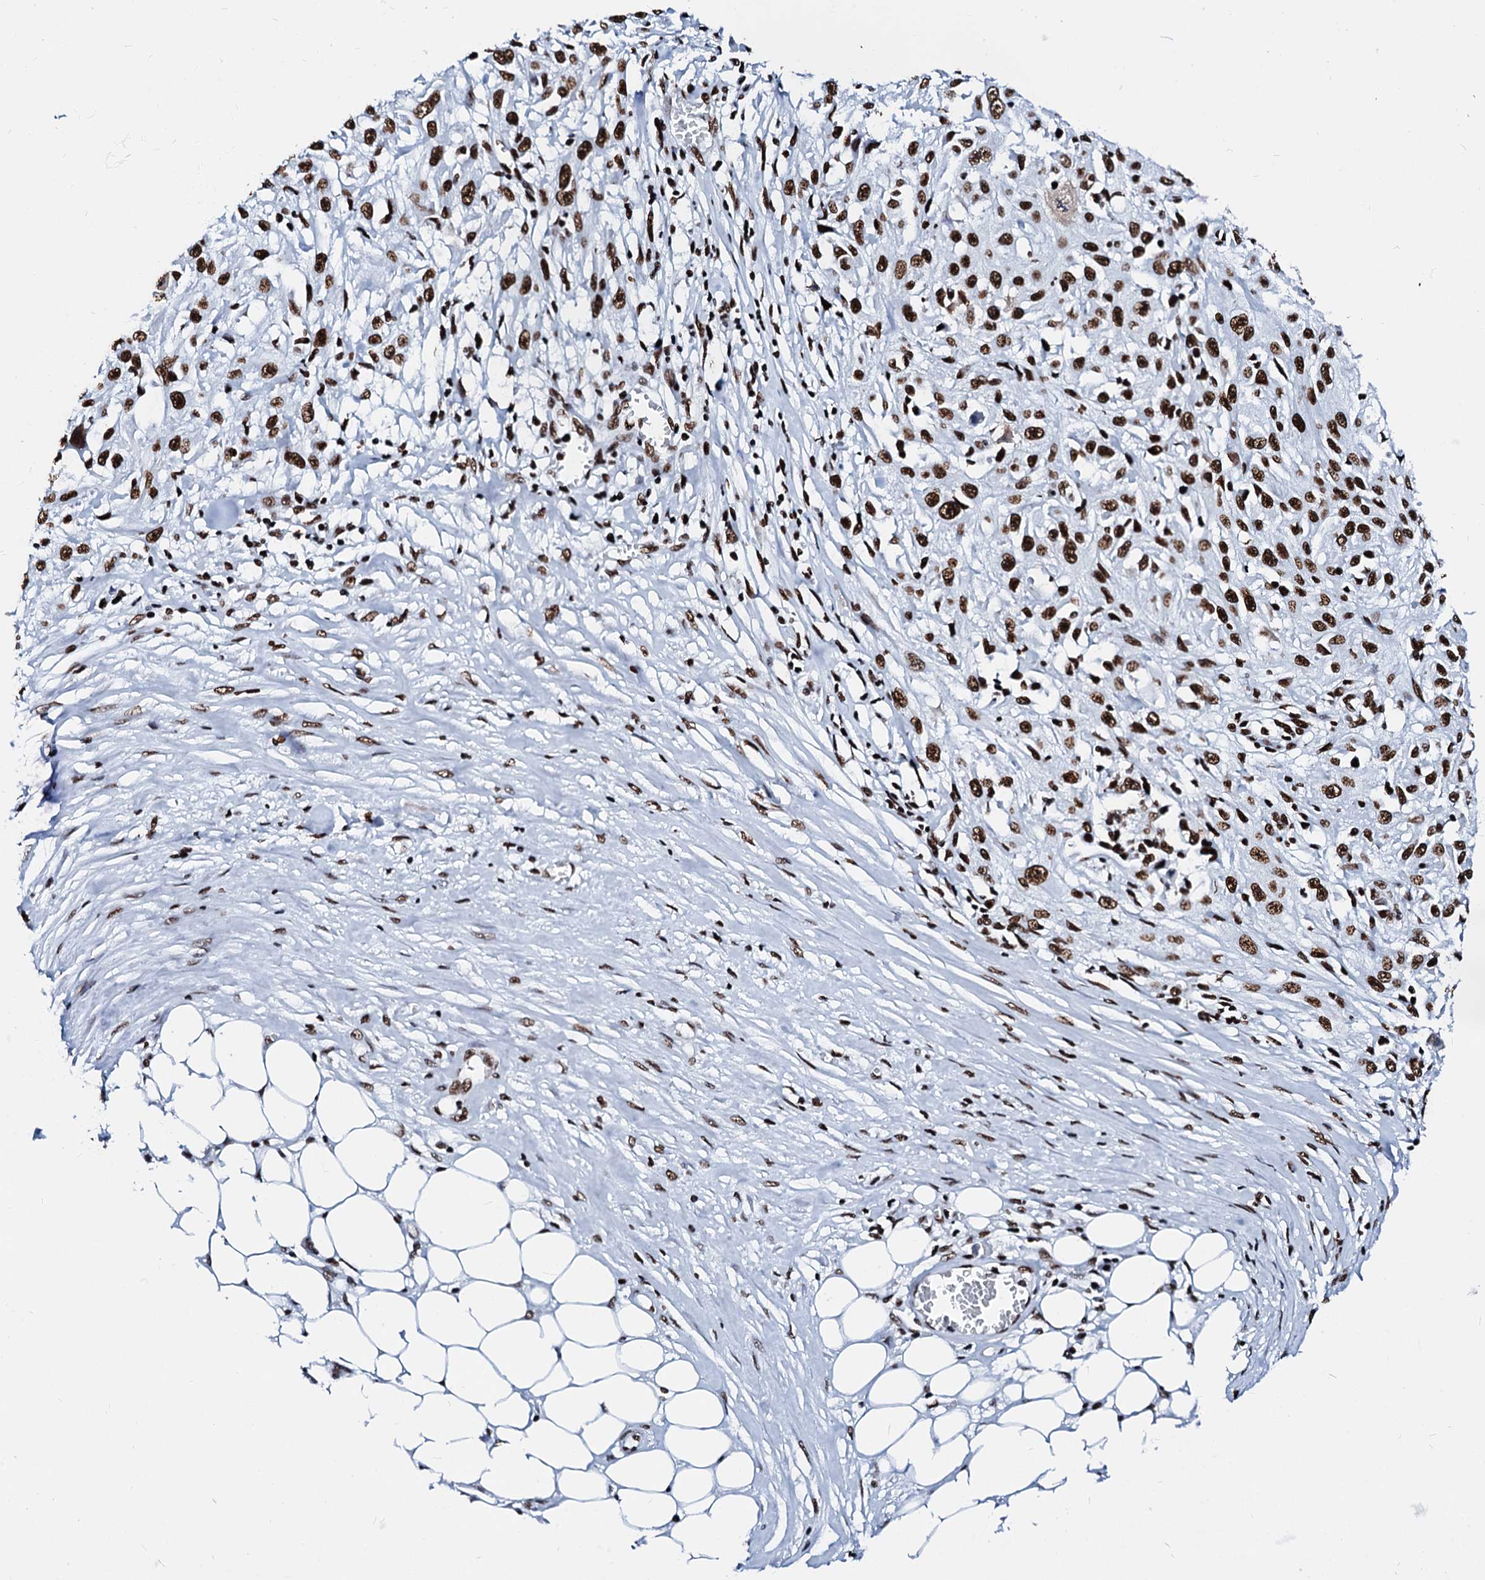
{"staining": {"intensity": "strong", "quantity": ">75%", "location": "nuclear"}, "tissue": "skin cancer", "cell_type": "Tumor cells", "image_type": "cancer", "snomed": [{"axis": "morphology", "description": "Squamous cell carcinoma, NOS"}, {"axis": "morphology", "description": "Squamous cell carcinoma, metastatic, NOS"}, {"axis": "topography", "description": "Skin"}, {"axis": "topography", "description": "Lymph node"}], "caption": "High-power microscopy captured an immunohistochemistry (IHC) micrograph of skin cancer (squamous cell carcinoma), revealing strong nuclear expression in about >75% of tumor cells.", "gene": "RALY", "patient": {"sex": "male", "age": 75}}